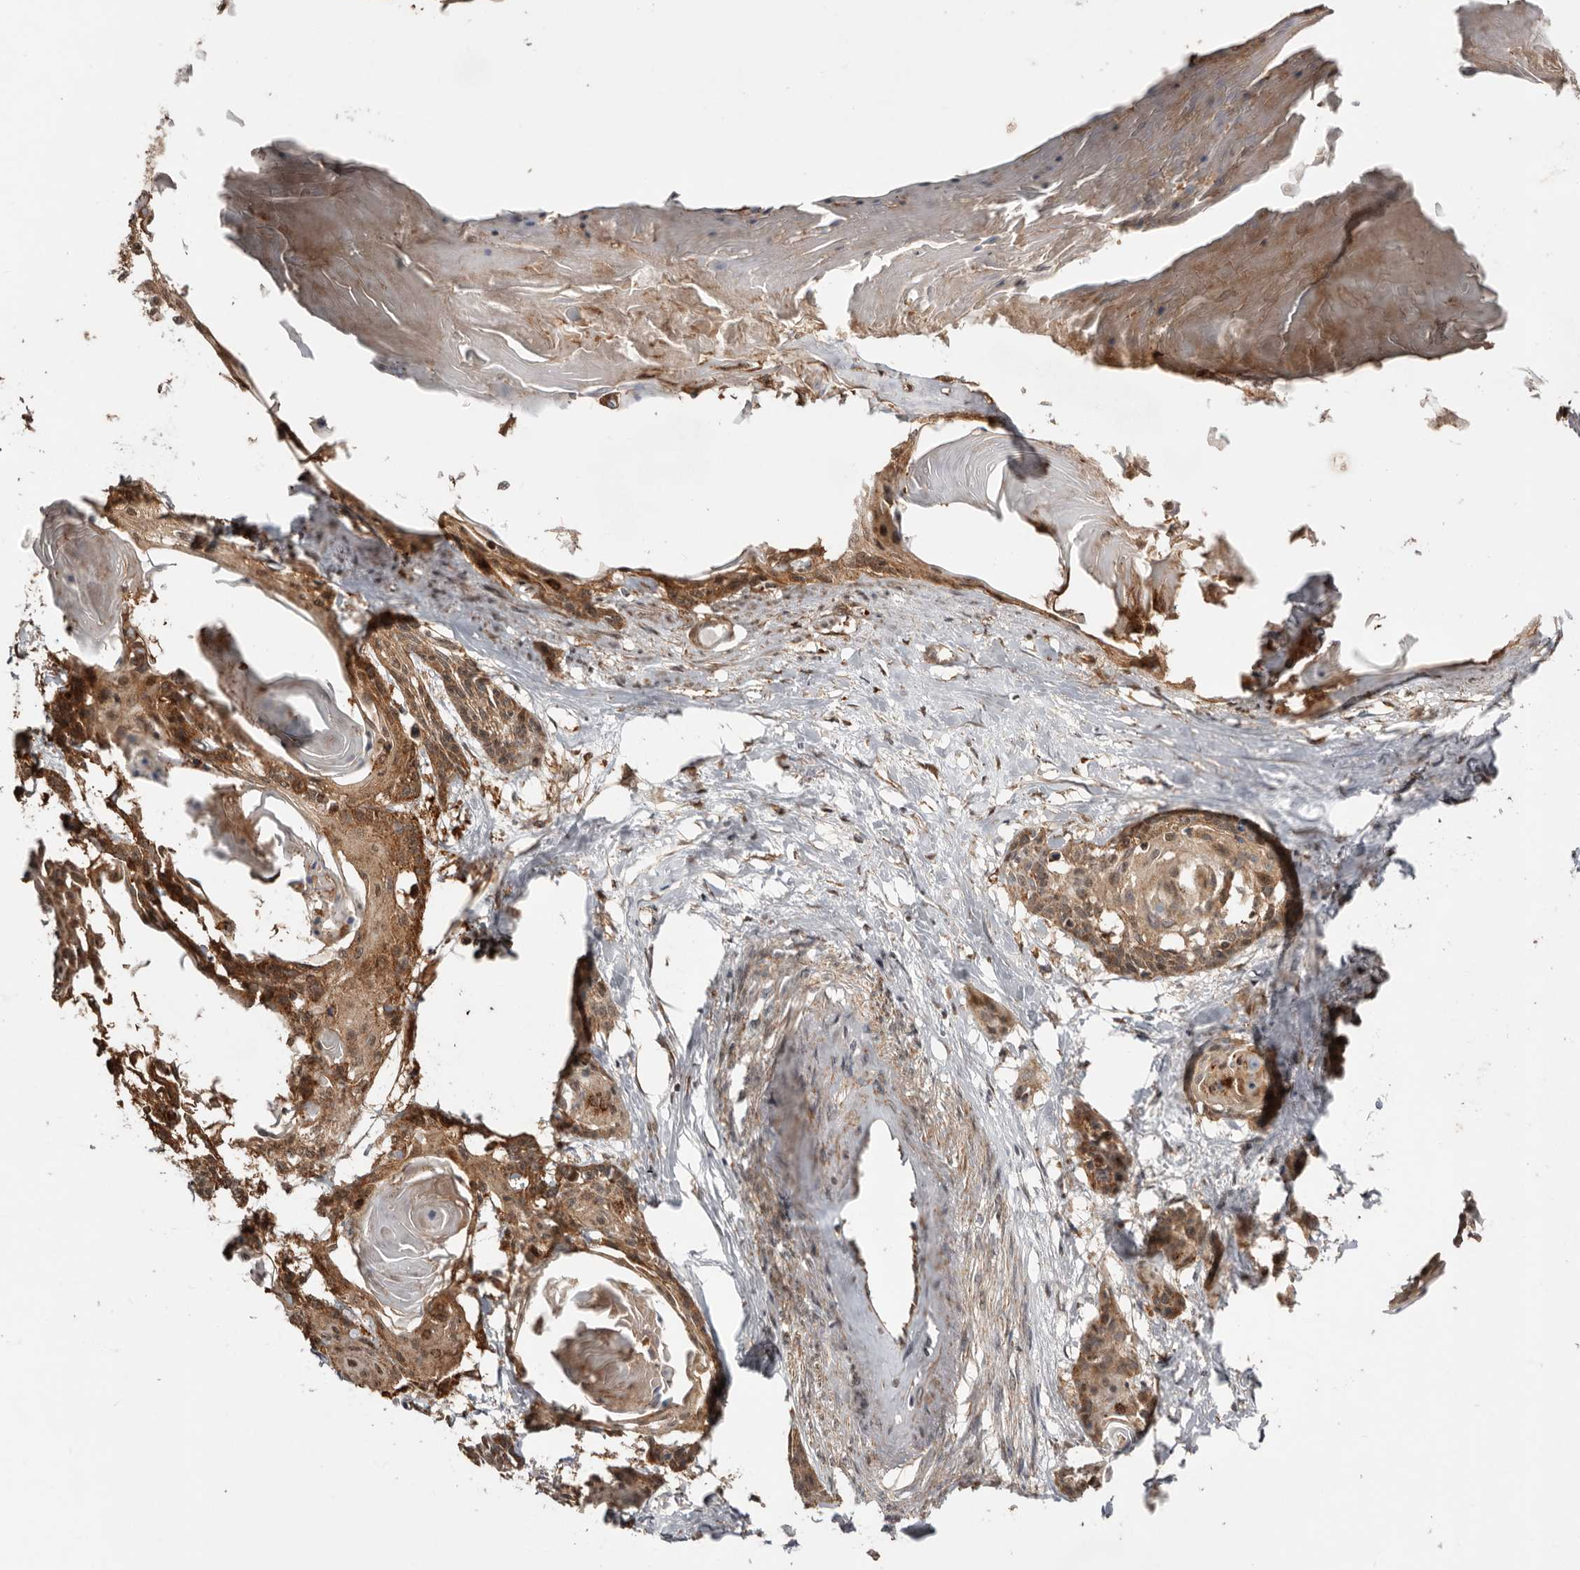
{"staining": {"intensity": "moderate", "quantity": ">75%", "location": "cytoplasmic/membranous"}, "tissue": "cervical cancer", "cell_type": "Tumor cells", "image_type": "cancer", "snomed": [{"axis": "morphology", "description": "Squamous cell carcinoma, NOS"}, {"axis": "topography", "description": "Cervix"}], "caption": "Cervical cancer (squamous cell carcinoma) was stained to show a protein in brown. There is medium levels of moderate cytoplasmic/membranous positivity in about >75% of tumor cells. (IHC, brightfield microscopy, high magnification).", "gene": "PROKR1", "patient": {"sex": "female", "age": 57}}